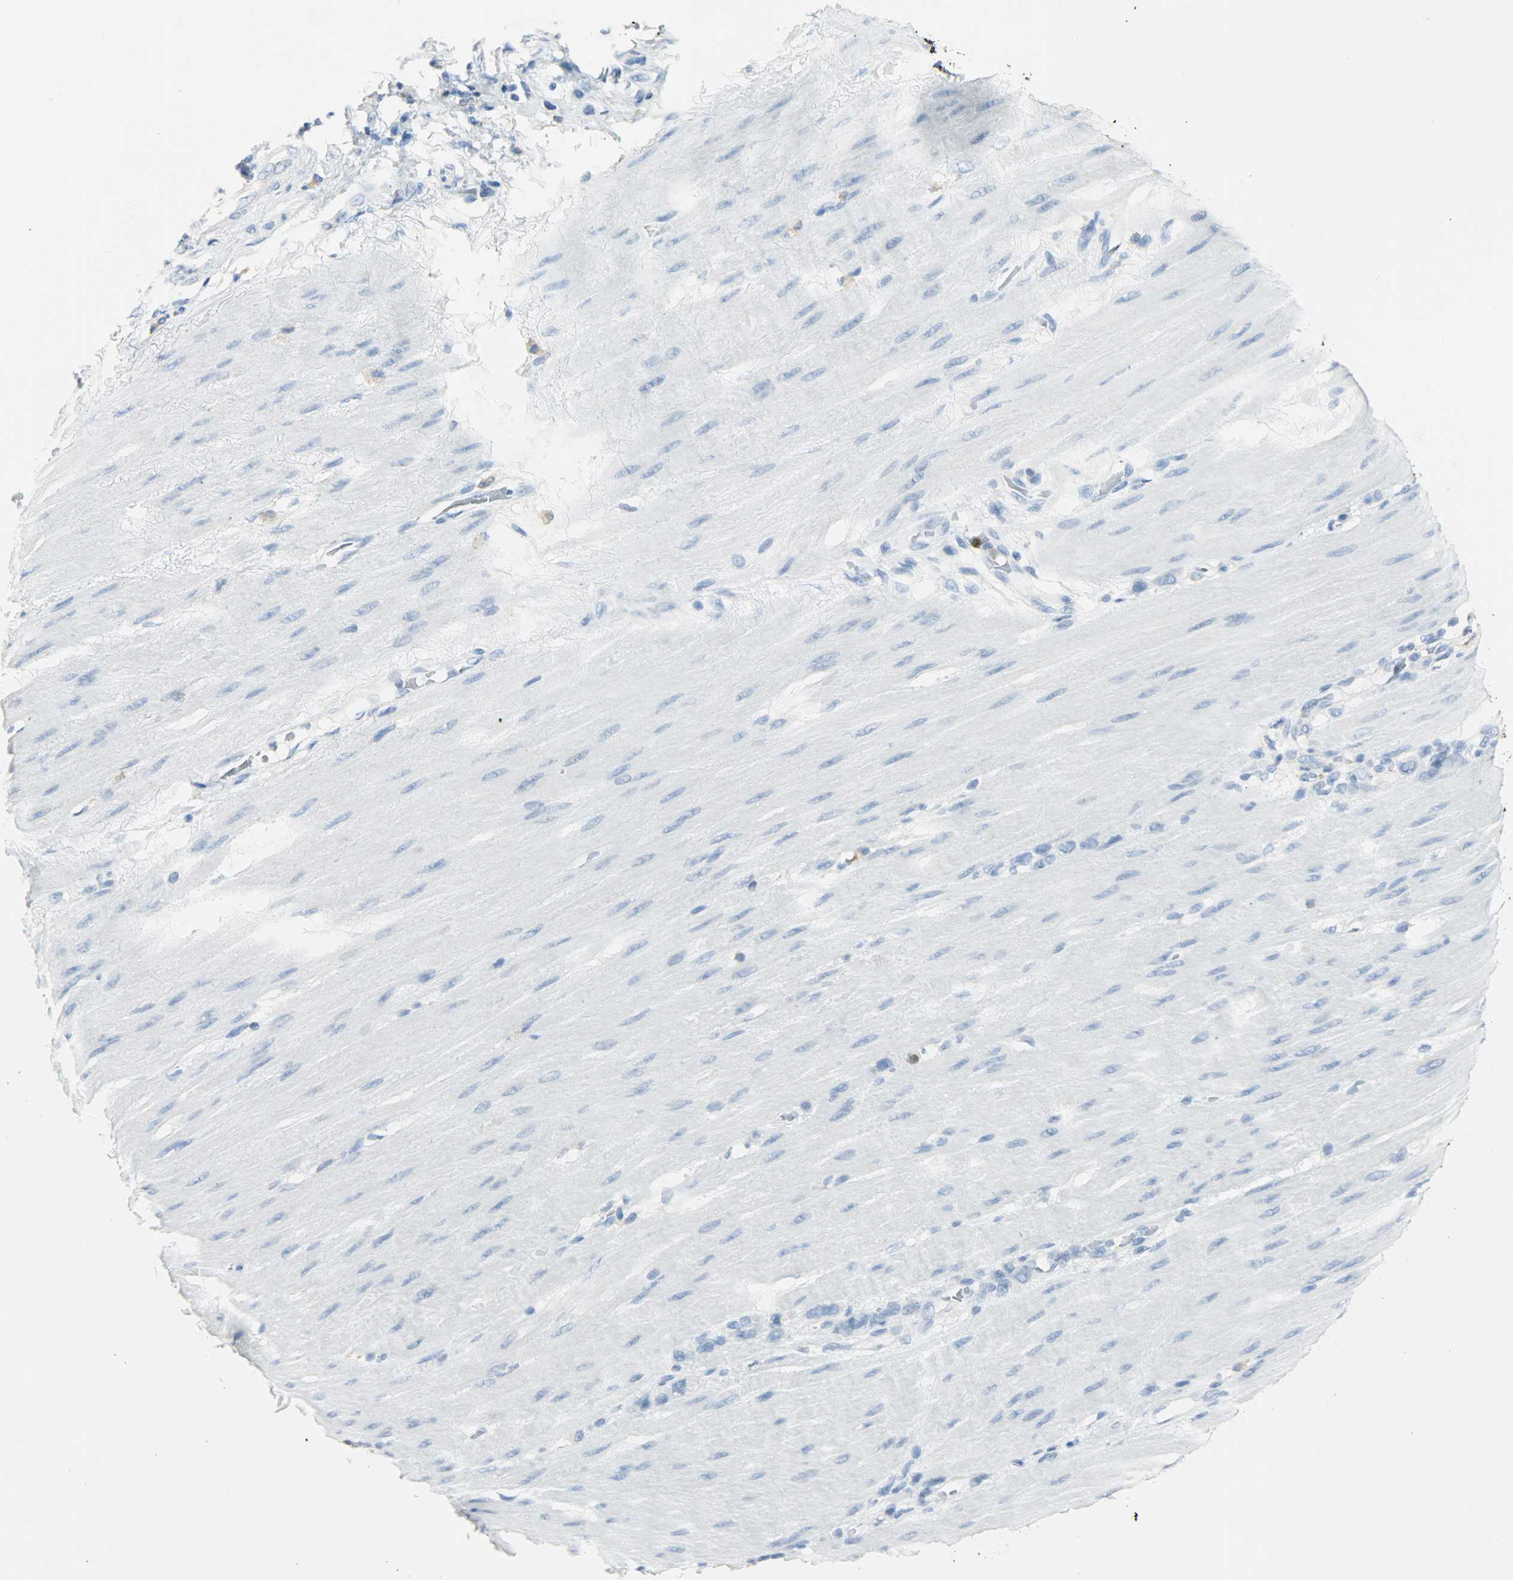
{"staining": {"intensity": "negative", "quantity": "none", "location": "none"}, "tissue": "stomach cancer", "cell_type": "Tumor cells", "image_type": "cancer", "snomed": [{"axis": "morphology", "description": "Adenocarcinoma, NOS"}, {"axis": "topography", "description": "Stomach"}], "caption": "Immunohistochemistry (IHC) image of stomach cancer (adenocarcinoma) stained for a protein (brown), which reveals no staining in tumor cells. The staining was performed using DAB to visualize the protein expression in brown, while the nuclei were stained in blue with hematoxylin (Magnification: 20x).", "gene": "PTPN6", "patient": {"sex": "male", "age": 82}}